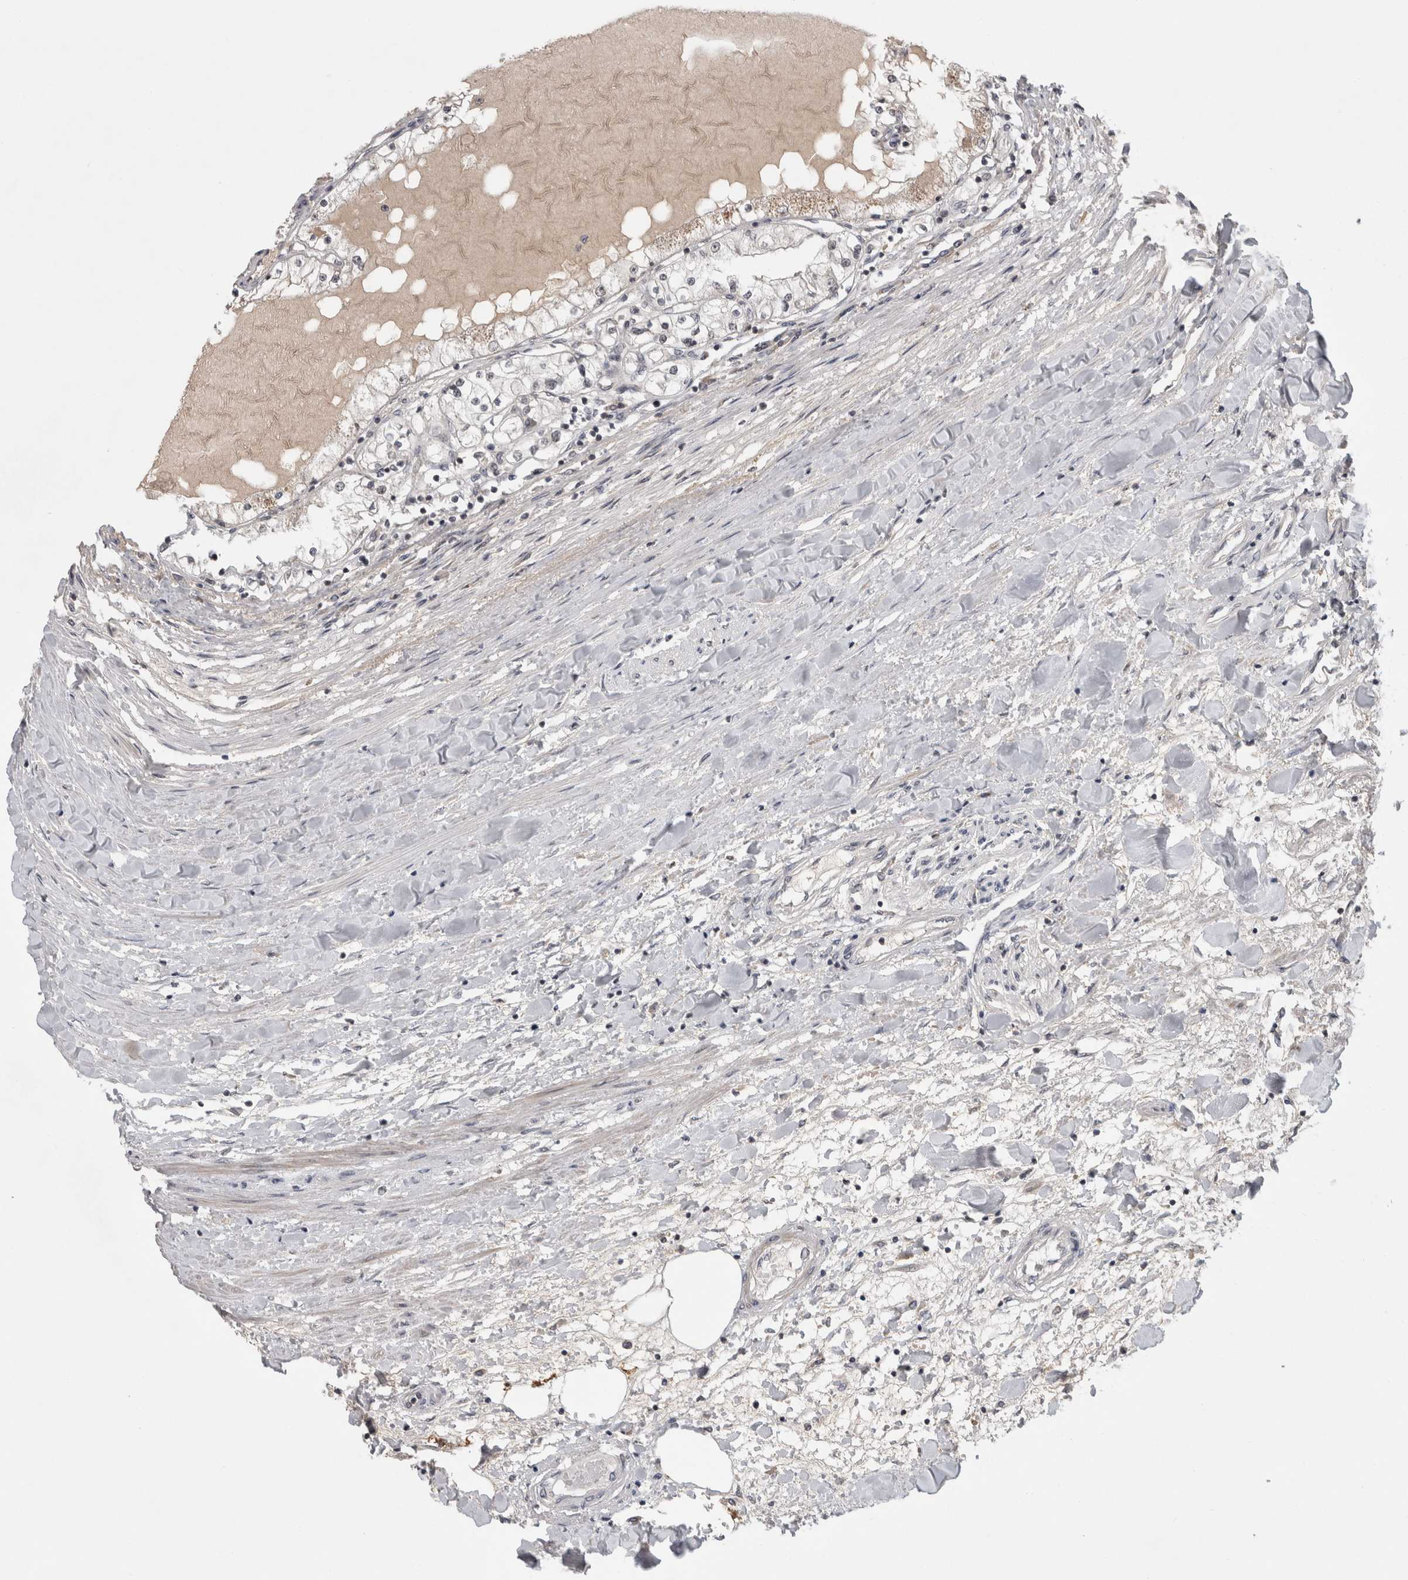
{"staining": {"intensity": "negative", "quantity": "none", "location": "none"}, "tissue": "renal cancer", "cell_type": "Tumor cells", "image_type": "cancer", "snomed": [{"axis": "morphology", "description": "Adenocarcinoma, NOS"}, {"axis": "topography", "description": "Kidney"}], "caption": "DAB immunohistochemical staining of adenocarcinoma (renal) shows no significant positivity in tumor cells. The staining was performed using DAB (3,3'-diaminobenzidine) to visualize the protein expression in brown, while the nuclei were stained in blue with hematoxylin (Magnification: 20x).", "gene": "RBM28", "patient": {"sex": "male", "age": 68}}